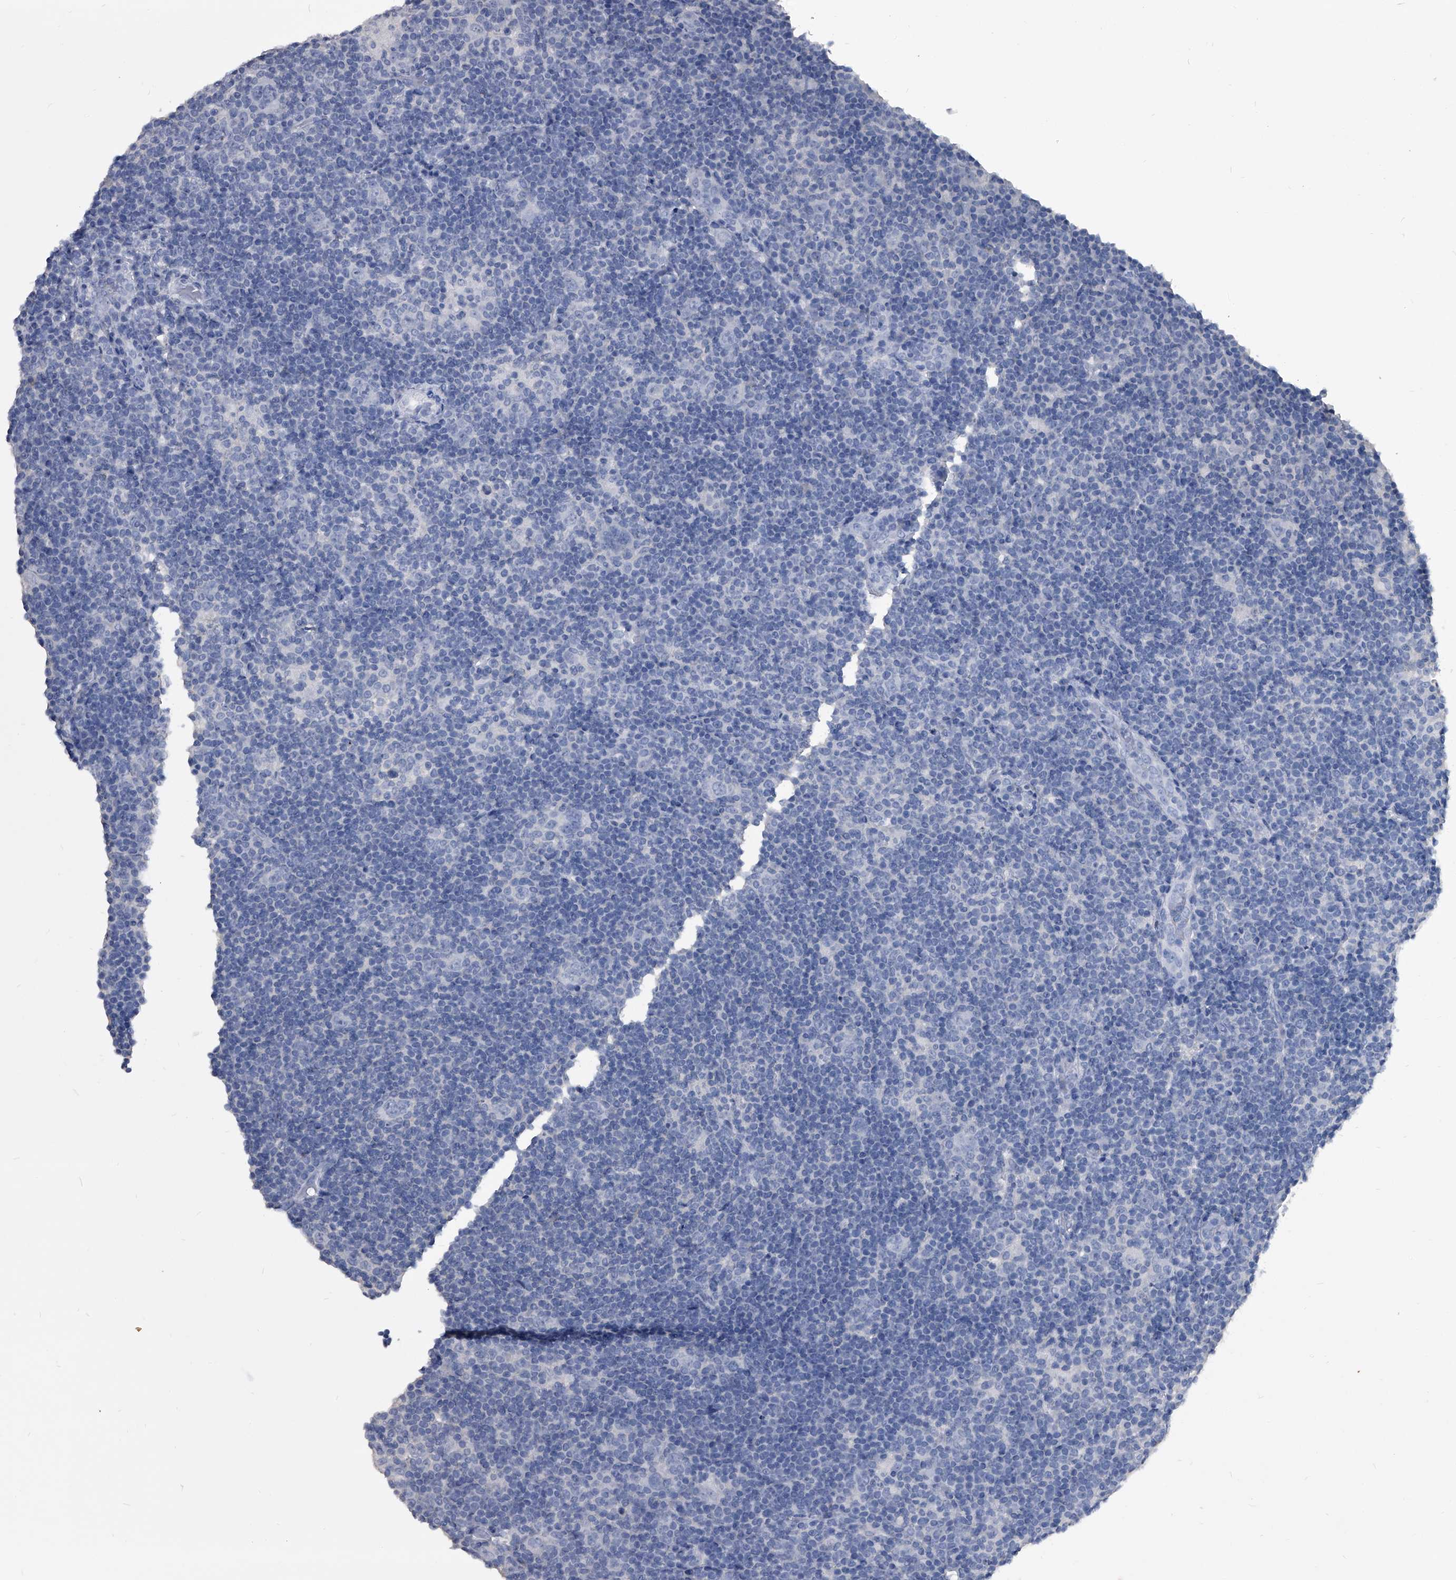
{"staining": {"intensity": "negative", "quantity": "none", "location": "none"}, "tissue": "lymphoma", "cell_type": "Tumor cells", "image_type": "cancer", "snomed": [{"axis": "morphology", "description": "Hodgkin's disease, NOS"}, {"axis": "topography", "description": "Lymph node"}], "caption": "Lymphoma stained for a protein using immunohistochemistry displays no staining tumor cells.", "gene": "BCAS1", "patient": {"sex": "female", "age": 57}}